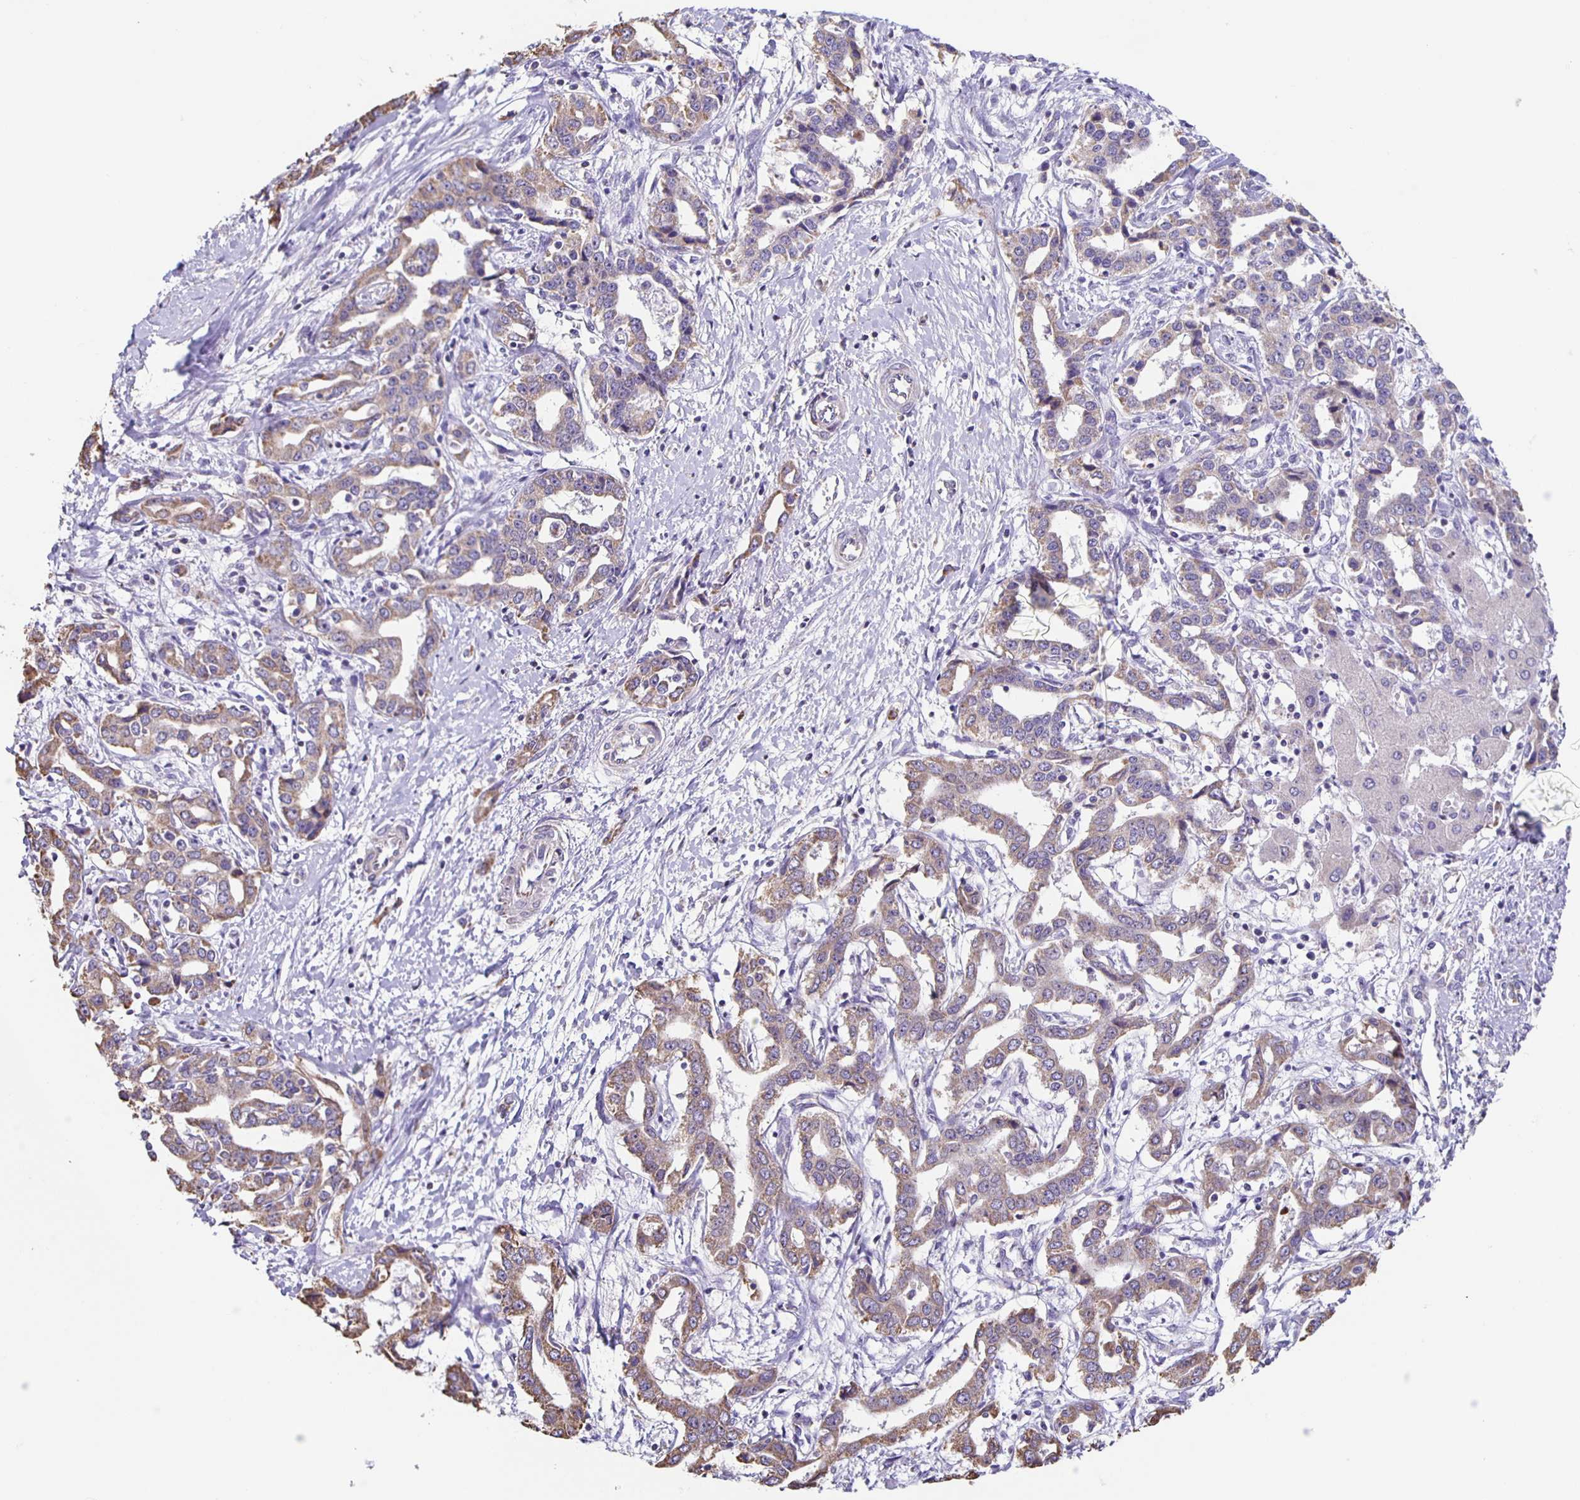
{"staining": {"intensity": "moderate", "quantity": "25%-75%", "location": "cytoplasmic/membranous"}, "tissue": "liver cancer", "cell_type": "Tumor cells", "image_type": "cancer", "snomed": [{"axis": "morphology", "description": "Cholangiocarcinoma"}, {"axis": "topography", "description": "Liver"}], "caption": "High-magnification brightfield microscopy of liver cancer (cholangiocarcinoma) stained with DAB (brown) and counterstained with hematoxylin (blue). tumor cells exhibit moderate cytoplasmic/membranous positivity is appreciated in about25%-75% of cells.", "gene": "TPPP", "patient": {"sex": "male", "age": 59}}